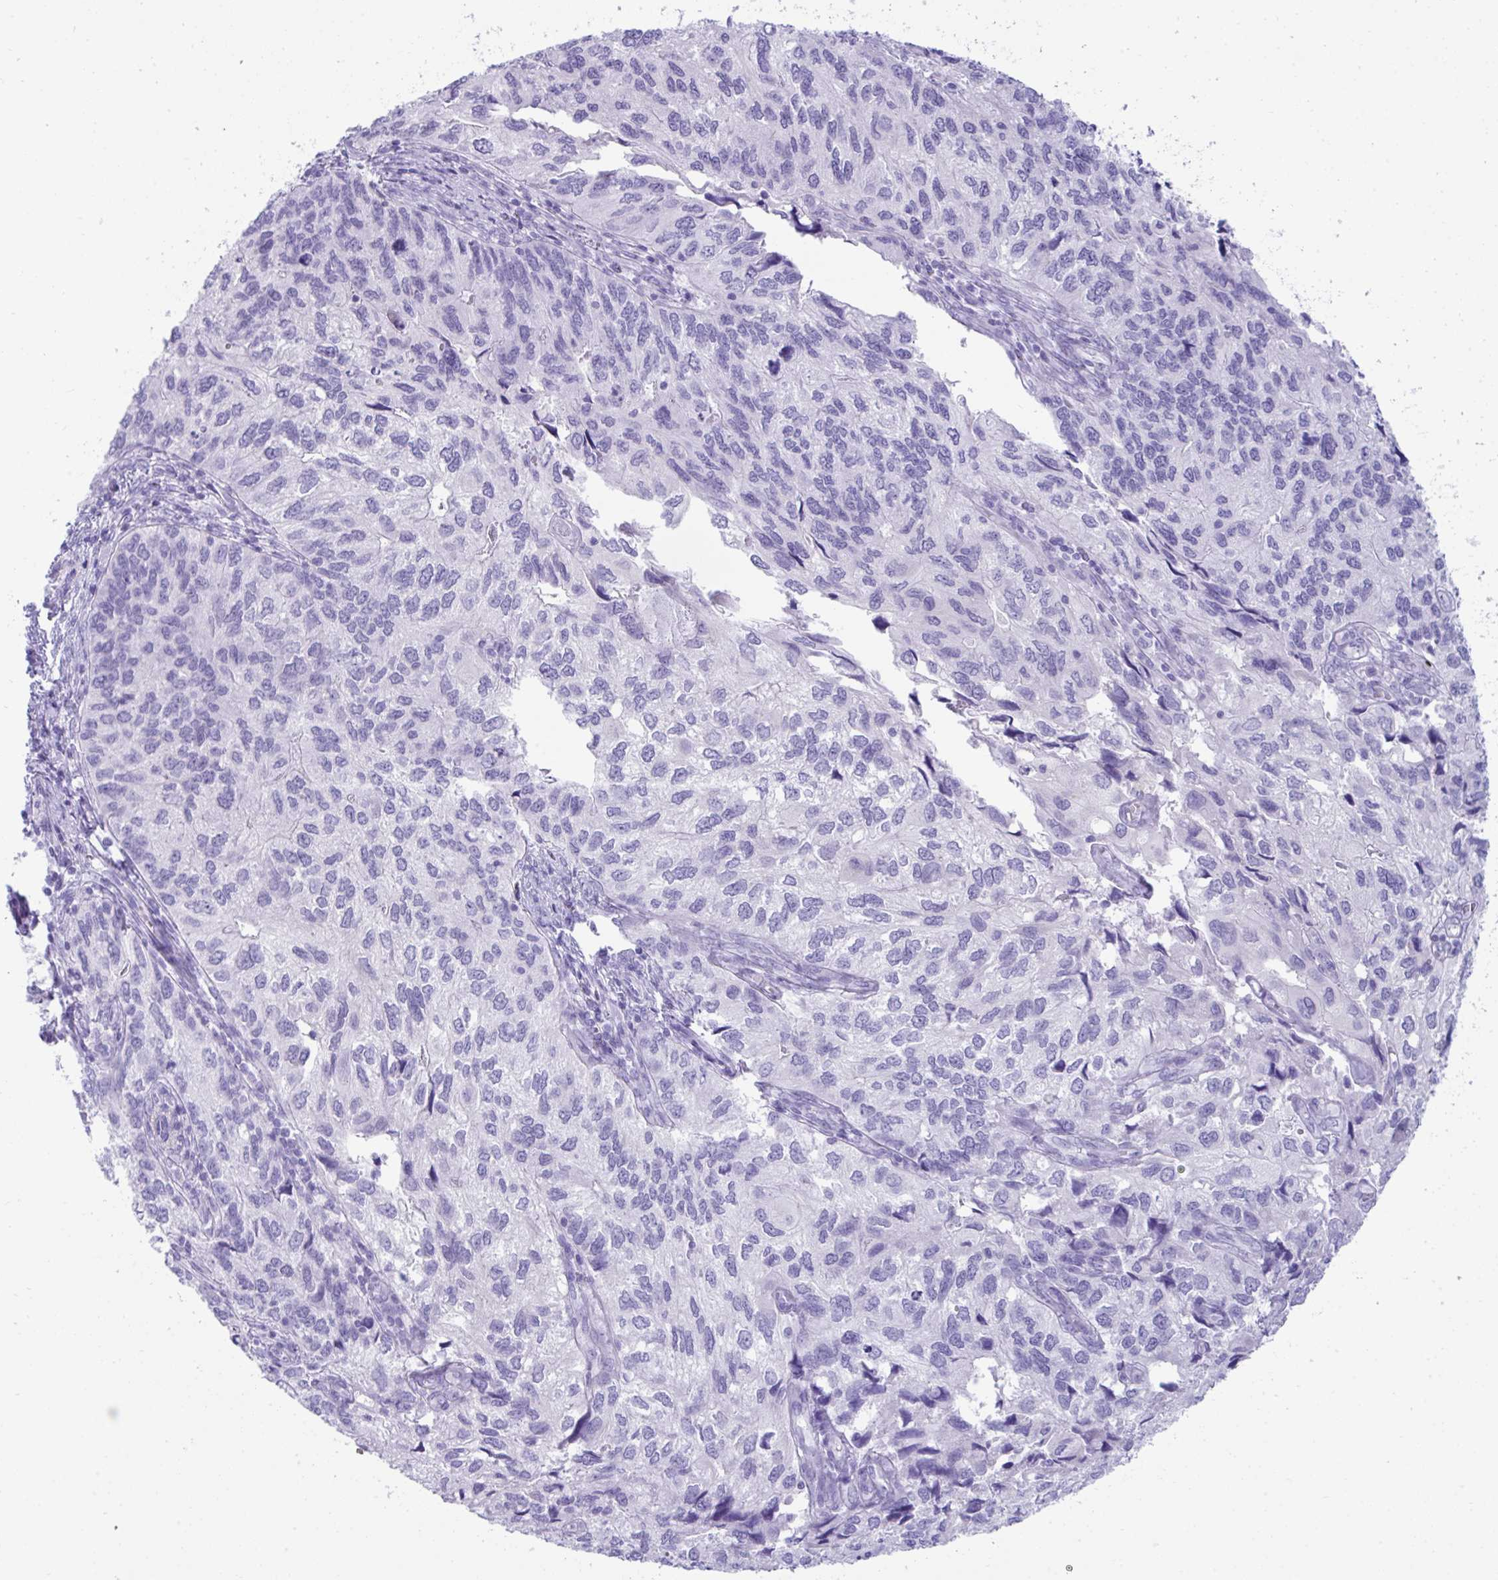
{"staining": {"intensity": "negative", "quantity": "none", "location": "none"}, "tissue": "endometrial cancer", "cell_type": "Tumor cells", "image_type": "cancer", "snomed": [{"axis": "morphology", "description": "Carcinoma, NOS"}, {"axis": "topography", "description": "Uterus"}], "caption": "This is an IHC histopathology image of human endometrial carcinoma. There is no expression in tumor cells.", "gene": "PSCA", "patient": {"sex": "female", "age": 76}}